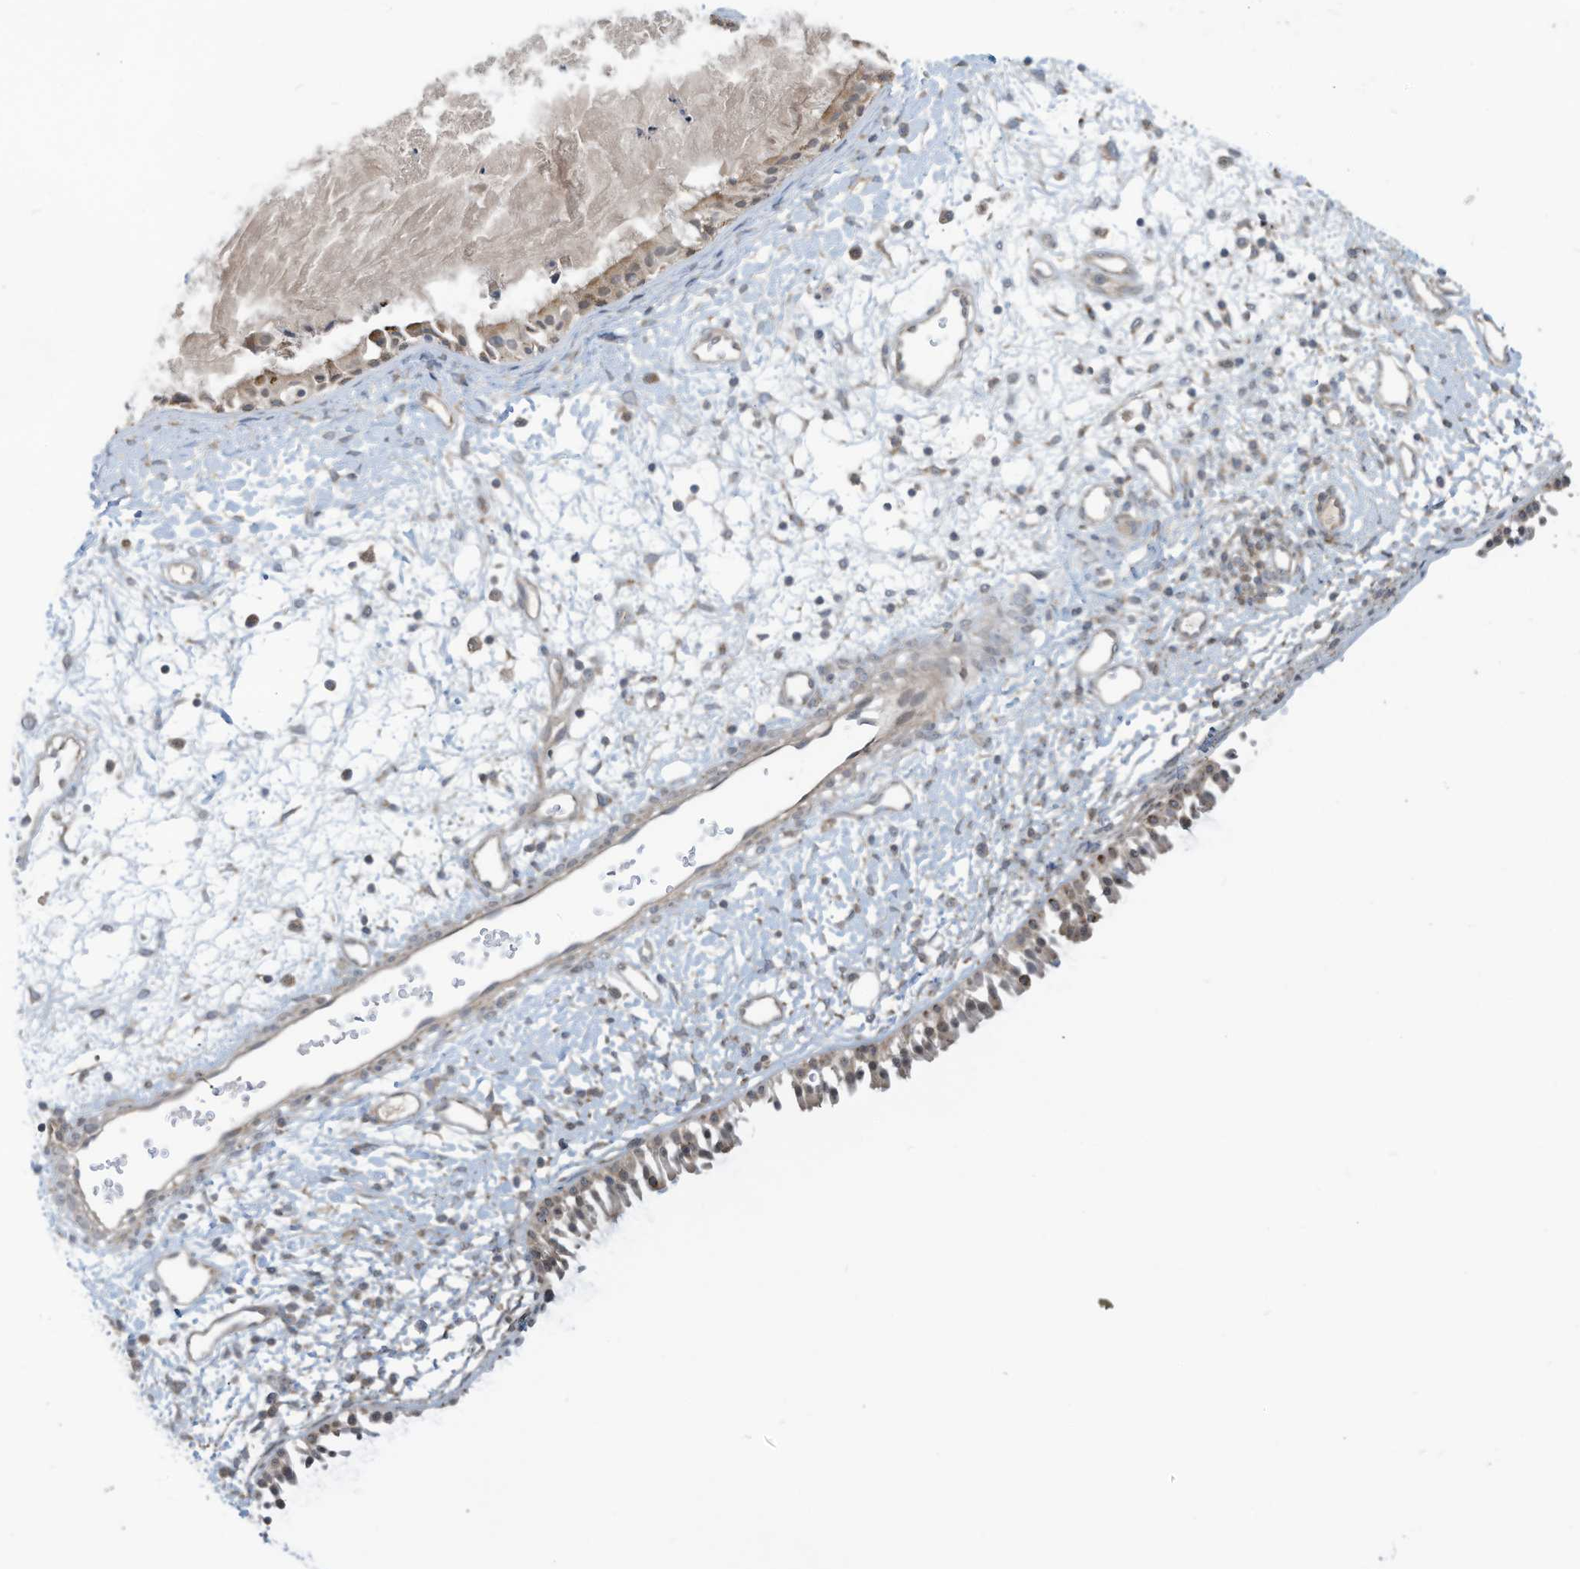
{"staining": {"intensity": "moderate", "quantity": "25%-75%", "location": "cytoplasmic/membranous"}, "tissue": "nasopharynx", "cell_type": "Respiratory epithelial cells", "image_type": "normal", "snomed": [{"axis": "morphology", "description": "Normal tissue, NOS"}, {"axis": "topography", "description": "Nasopharynx"}], "caption": "This micrograph demonstrates immunohistochemistry (IHC) staining of normal human nasopharynx, with medium moderate cytoplasmic/membranous expression in about 25%-75% of respiratory epithelial cells.", "gene": "SCGB1D2", "patient": {"sex": "male", "age": 22}}